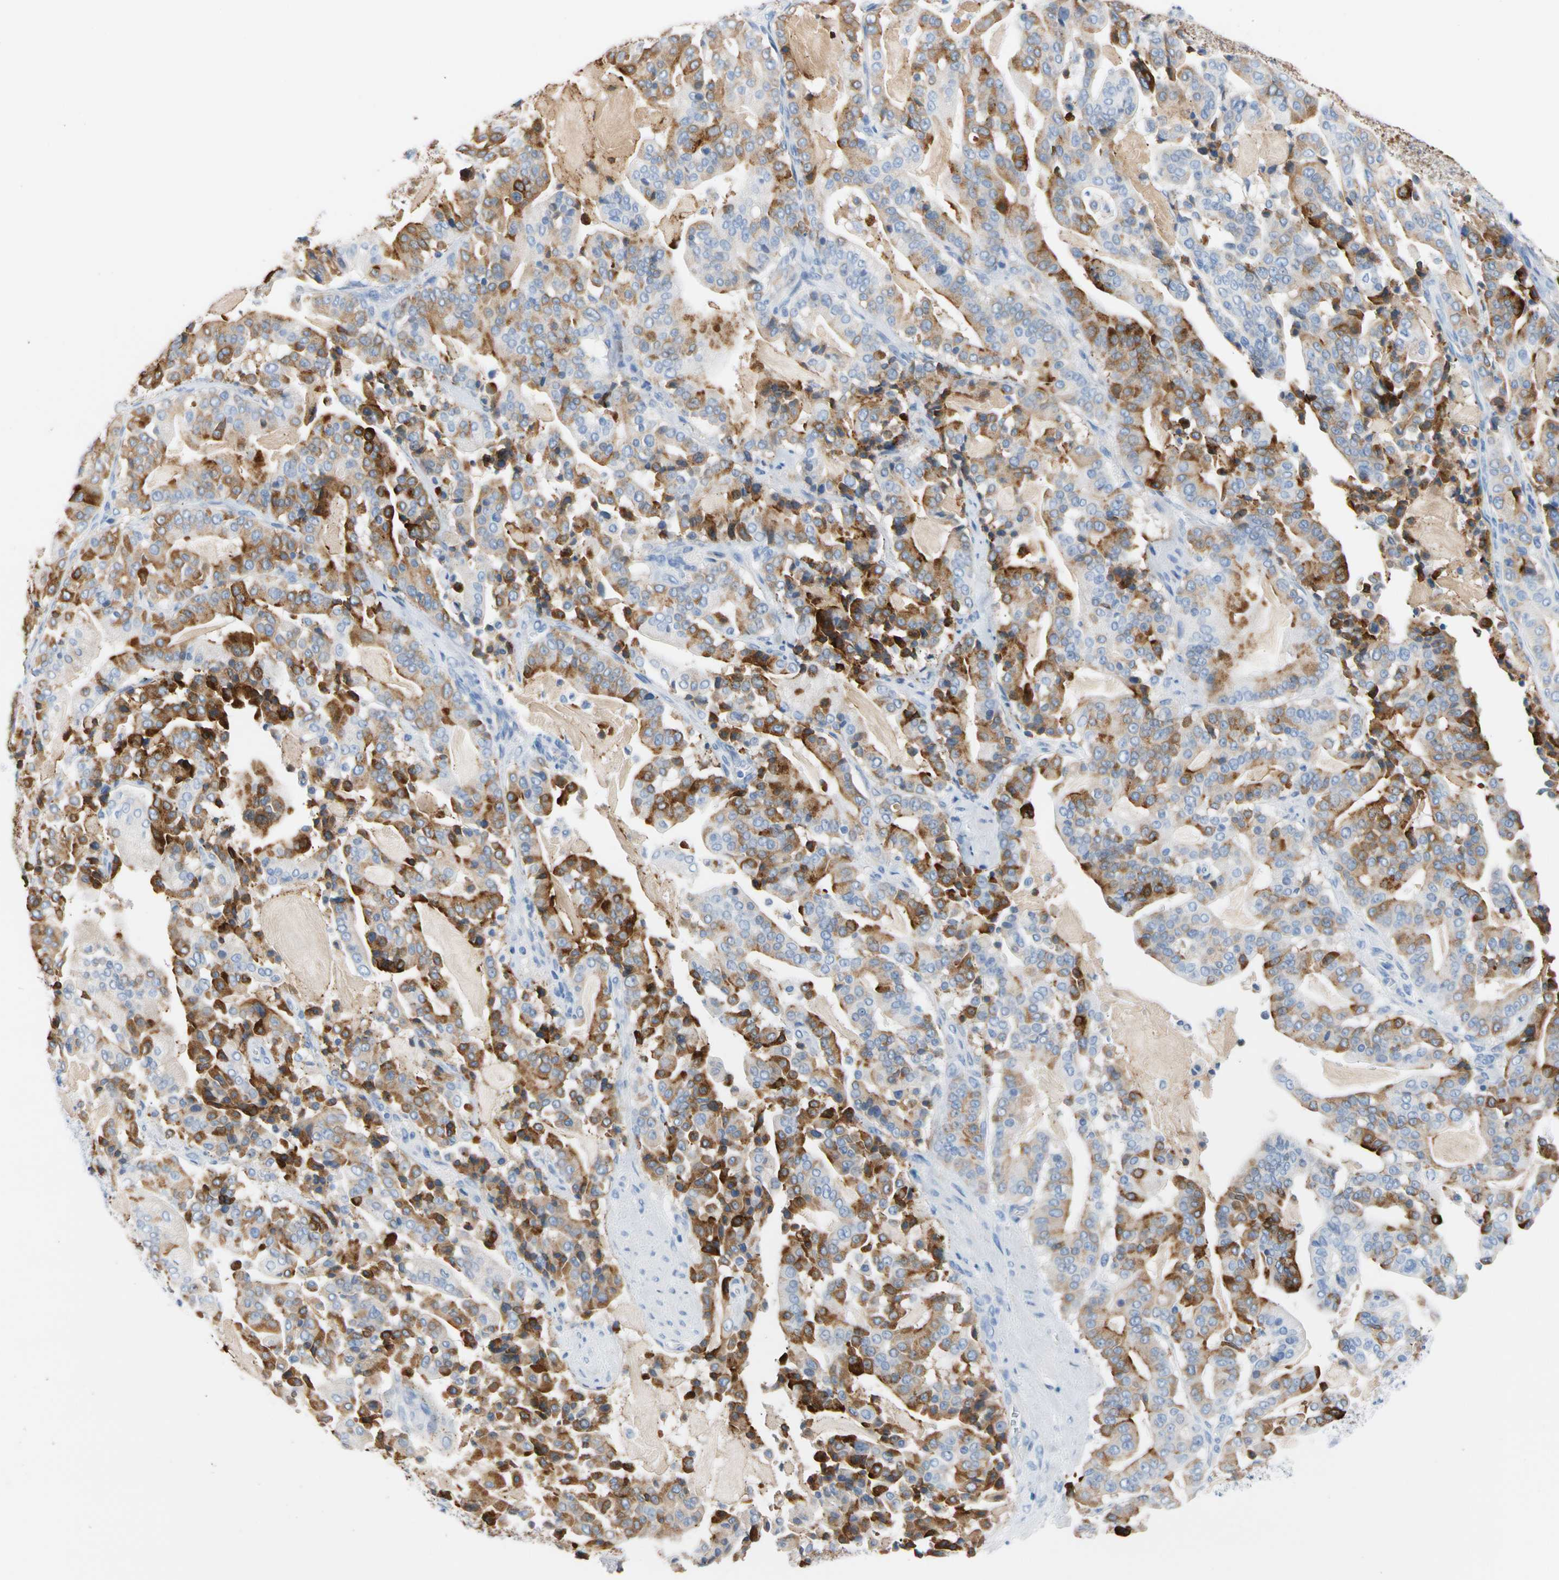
{"staining": {"intensity": "moderate", "quantity": "25%-75%", "location": "cytoplasmic/membranous"}, "tissue": "pancreatic cancer", "cell_type": "Tumor cells", "image_type": "cancer", "snomed": [{"axis": "morphology", "description": "Adenocarcinoma, NOS"}, {"axis": "topography", "description": "Pancreas"}], "caption": "Pancreatic cancer (adenocarcinoma) was stained to show a protein in brown. There is medium levels of moderate cytoplasmic/membranous staining in approximately 25%-75% of tumor cells.", "gene": "CEL", "patient": {"sex": "male", "age": 63}}